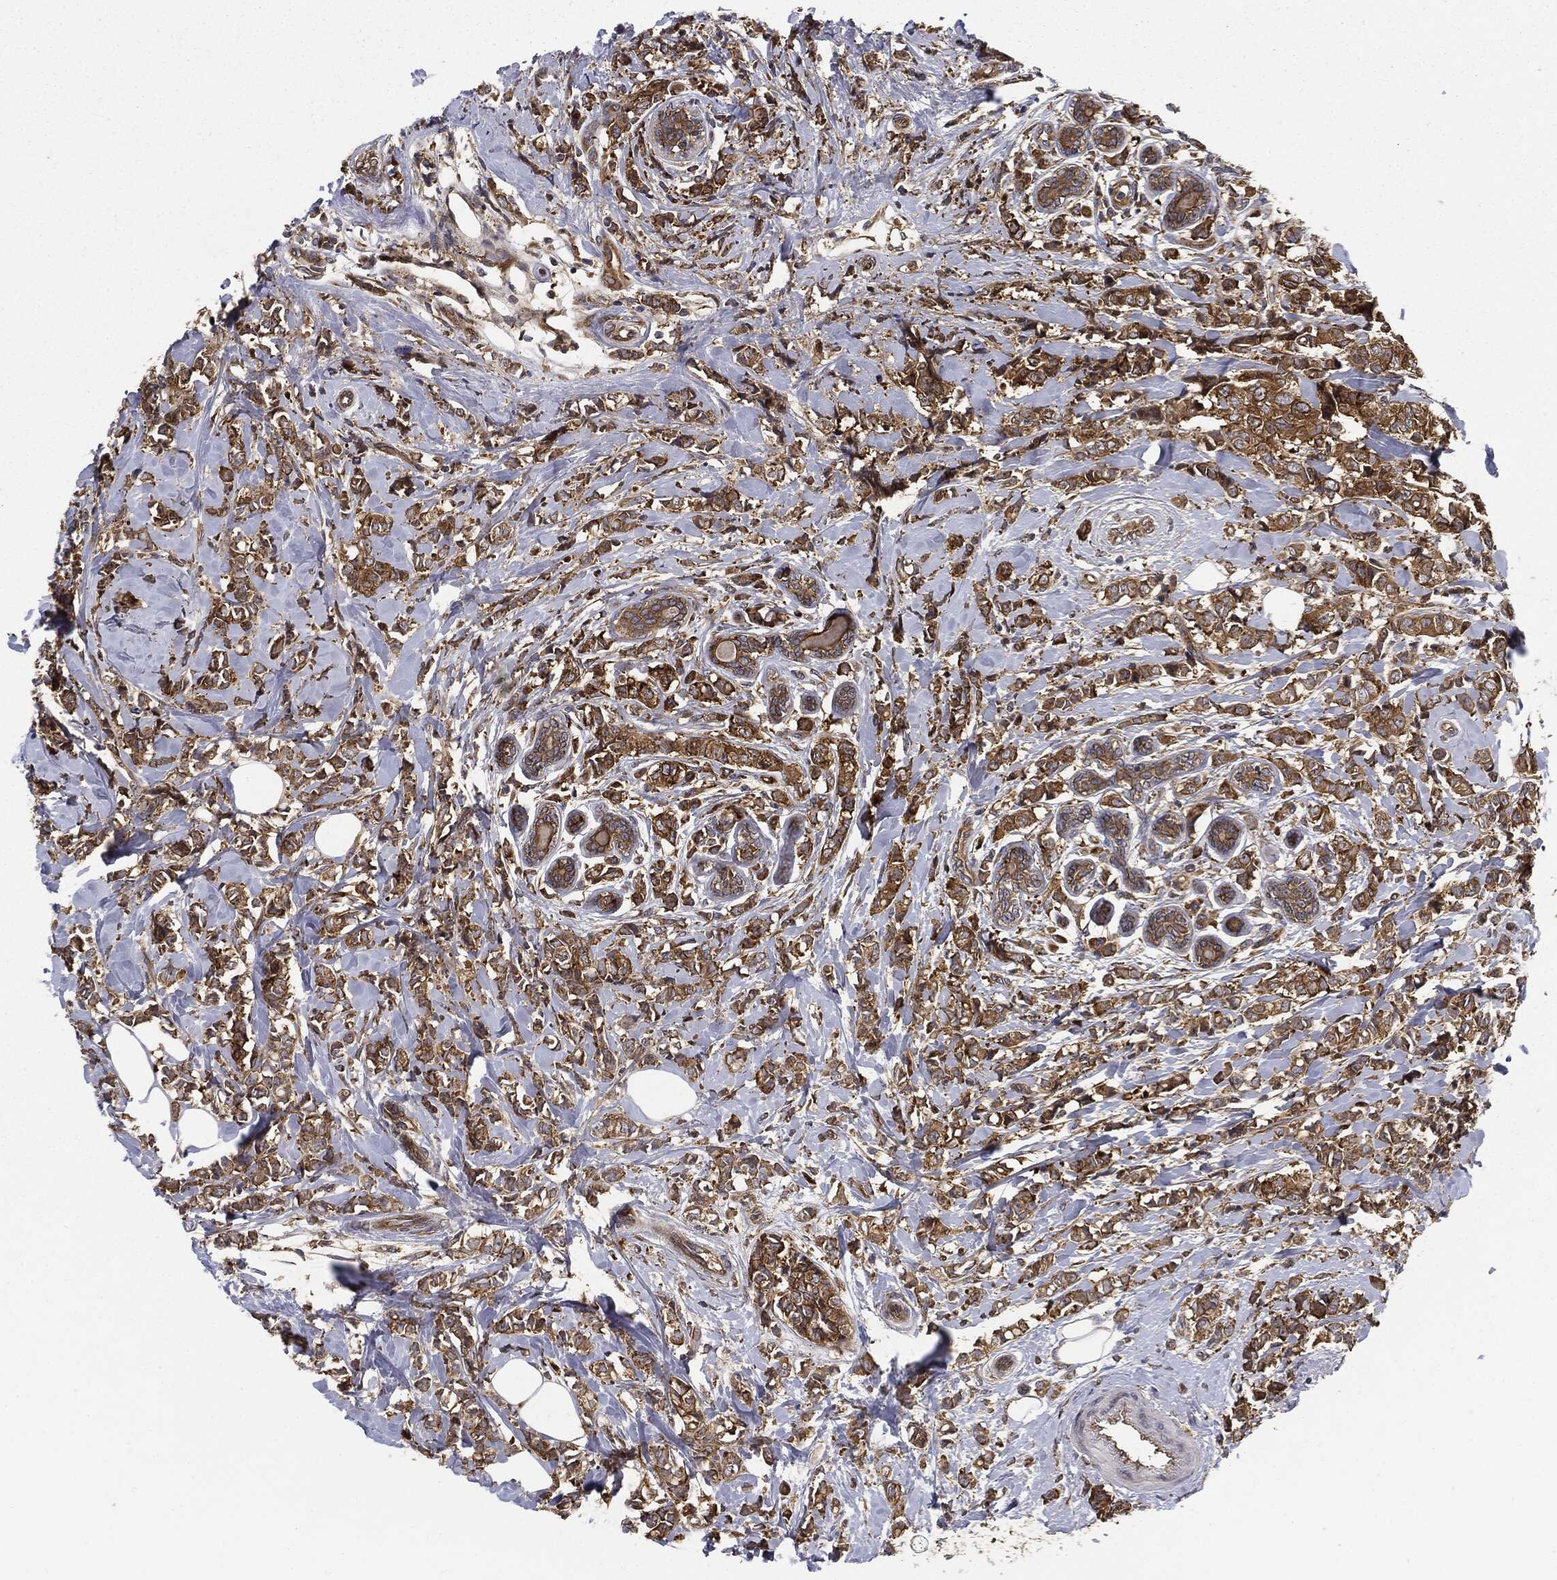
{"staining": {"intensity": "moderate", "quantity": ">75%", "location": "cytoplasmic/membranous"}, "tissue": "breast cancer", "cell_type": "Tumor cells", "image_type": "cancer", "snomed": [{"axis": "morphology", "description": "Normal tissue, NOS"}, {"axis": "morphology", "description": "Duct carcinoma"}, {"axis": "topography", "description": "Breast"}], "caption": "Breast cancer (infiltrating ductal carcinoma) was stained to show a protein in brown. There is medium levels of moderate cytoplasmic/membranous expression in about >75% of tumor cells.", "gene": "EIF2AK2", "patient": {"sex": "female", "age": 44}}